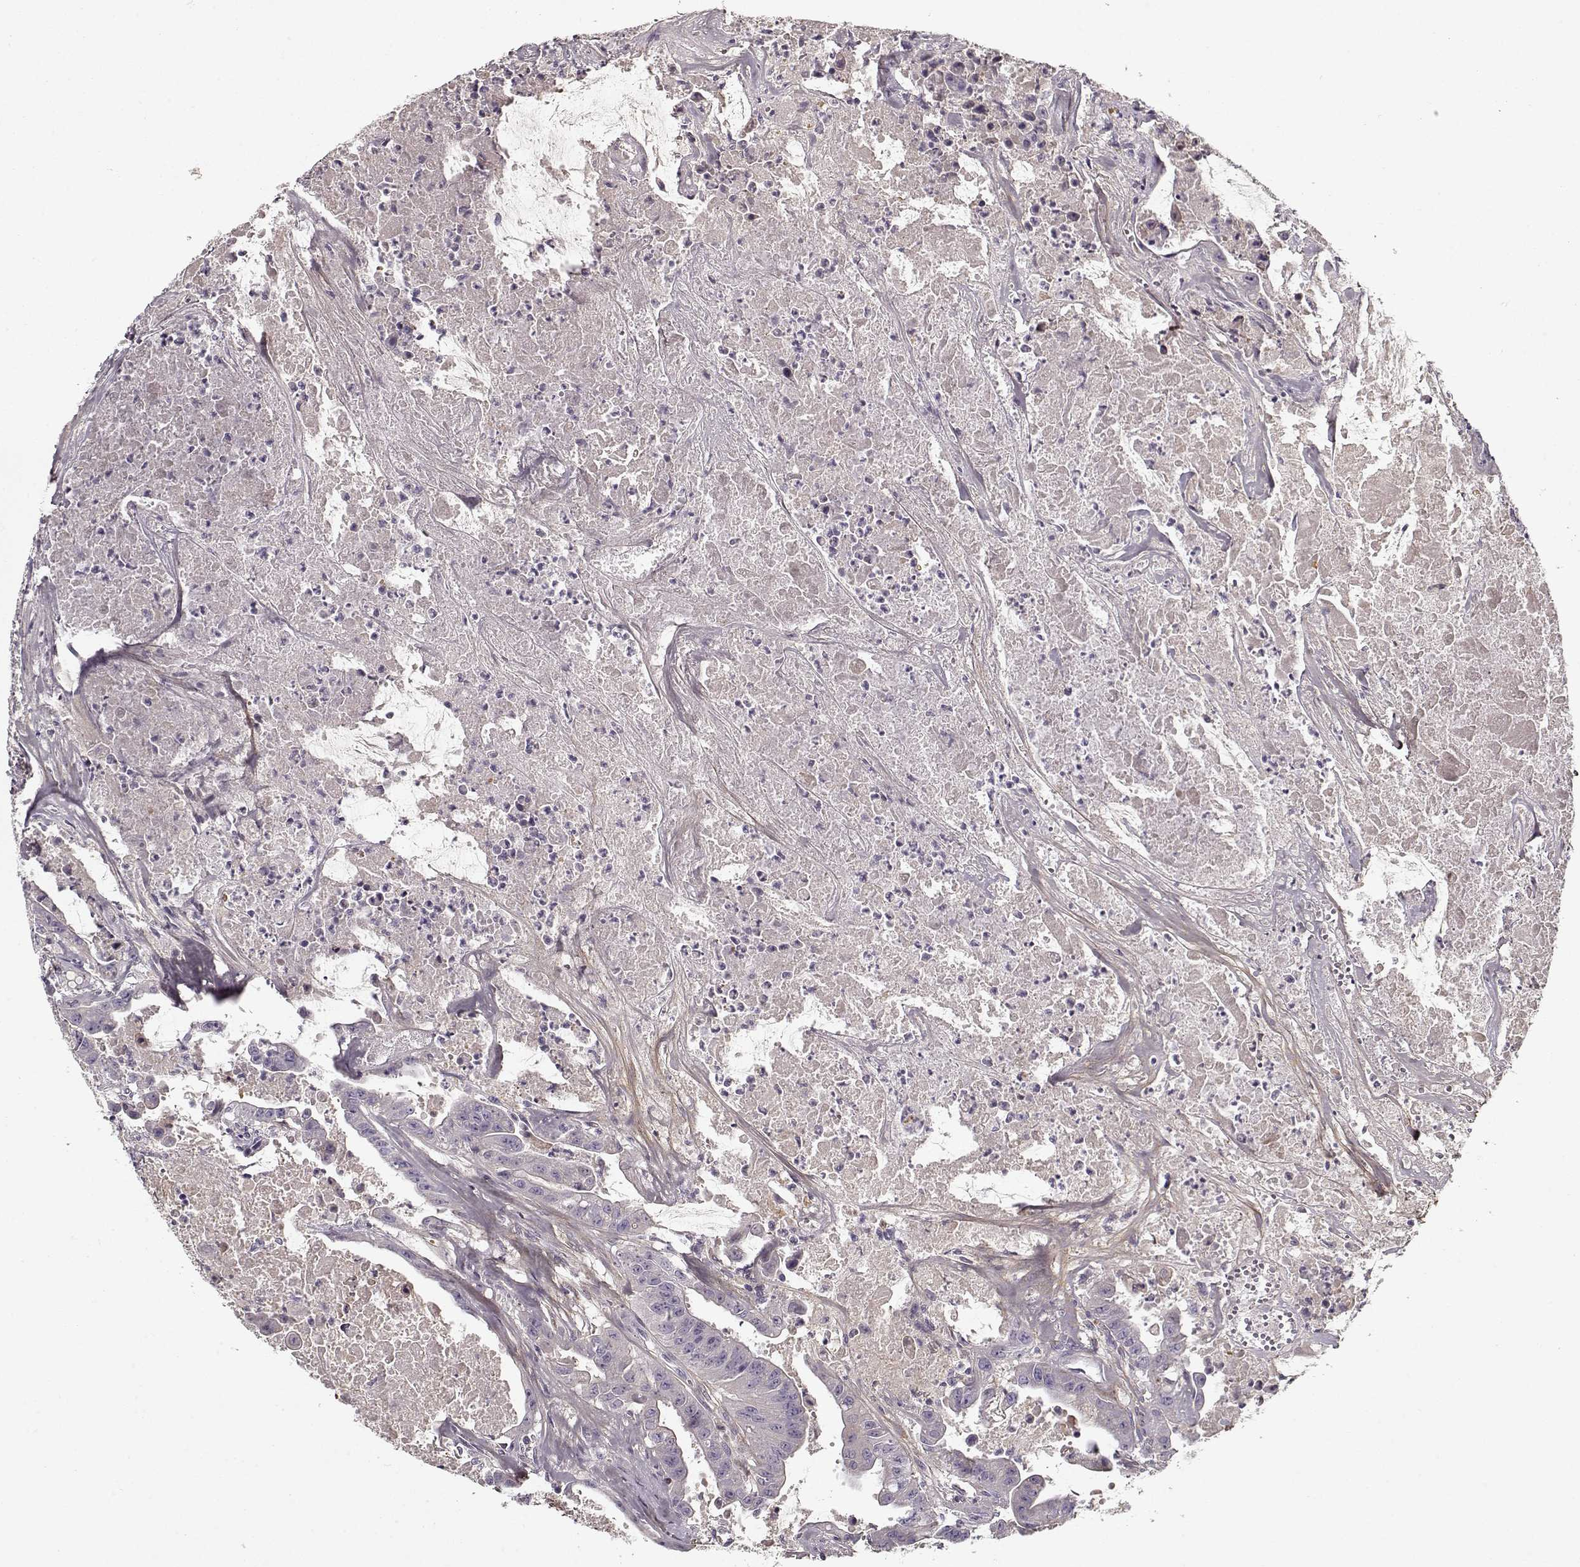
{"staining": {"intensity": "negative", "quantity": "none", "location": "none"}, "tissue": "colorectal cancer", "cell_type": "Tumor cells", "image_type": "cancer", "snomed": [{"axis": "morphology", "description": "Adenocarcinoma, NOS"}, {"axis": "topography", "description": "Colon"}], "caption": "A high-resolution photomicrograph shows immunohistochemistry (IHC) staining of colorectal cancer (adenocarcinoma), which demonstrates no significant staining in tumor cells. Brightfield microscopy of immunohistochemistry (IHC) stained with DAB (brown) and hematoxylin (blue), captured at high magnification.", "gene": "LUM", "patient": {"sex": "male", "age": 33}}